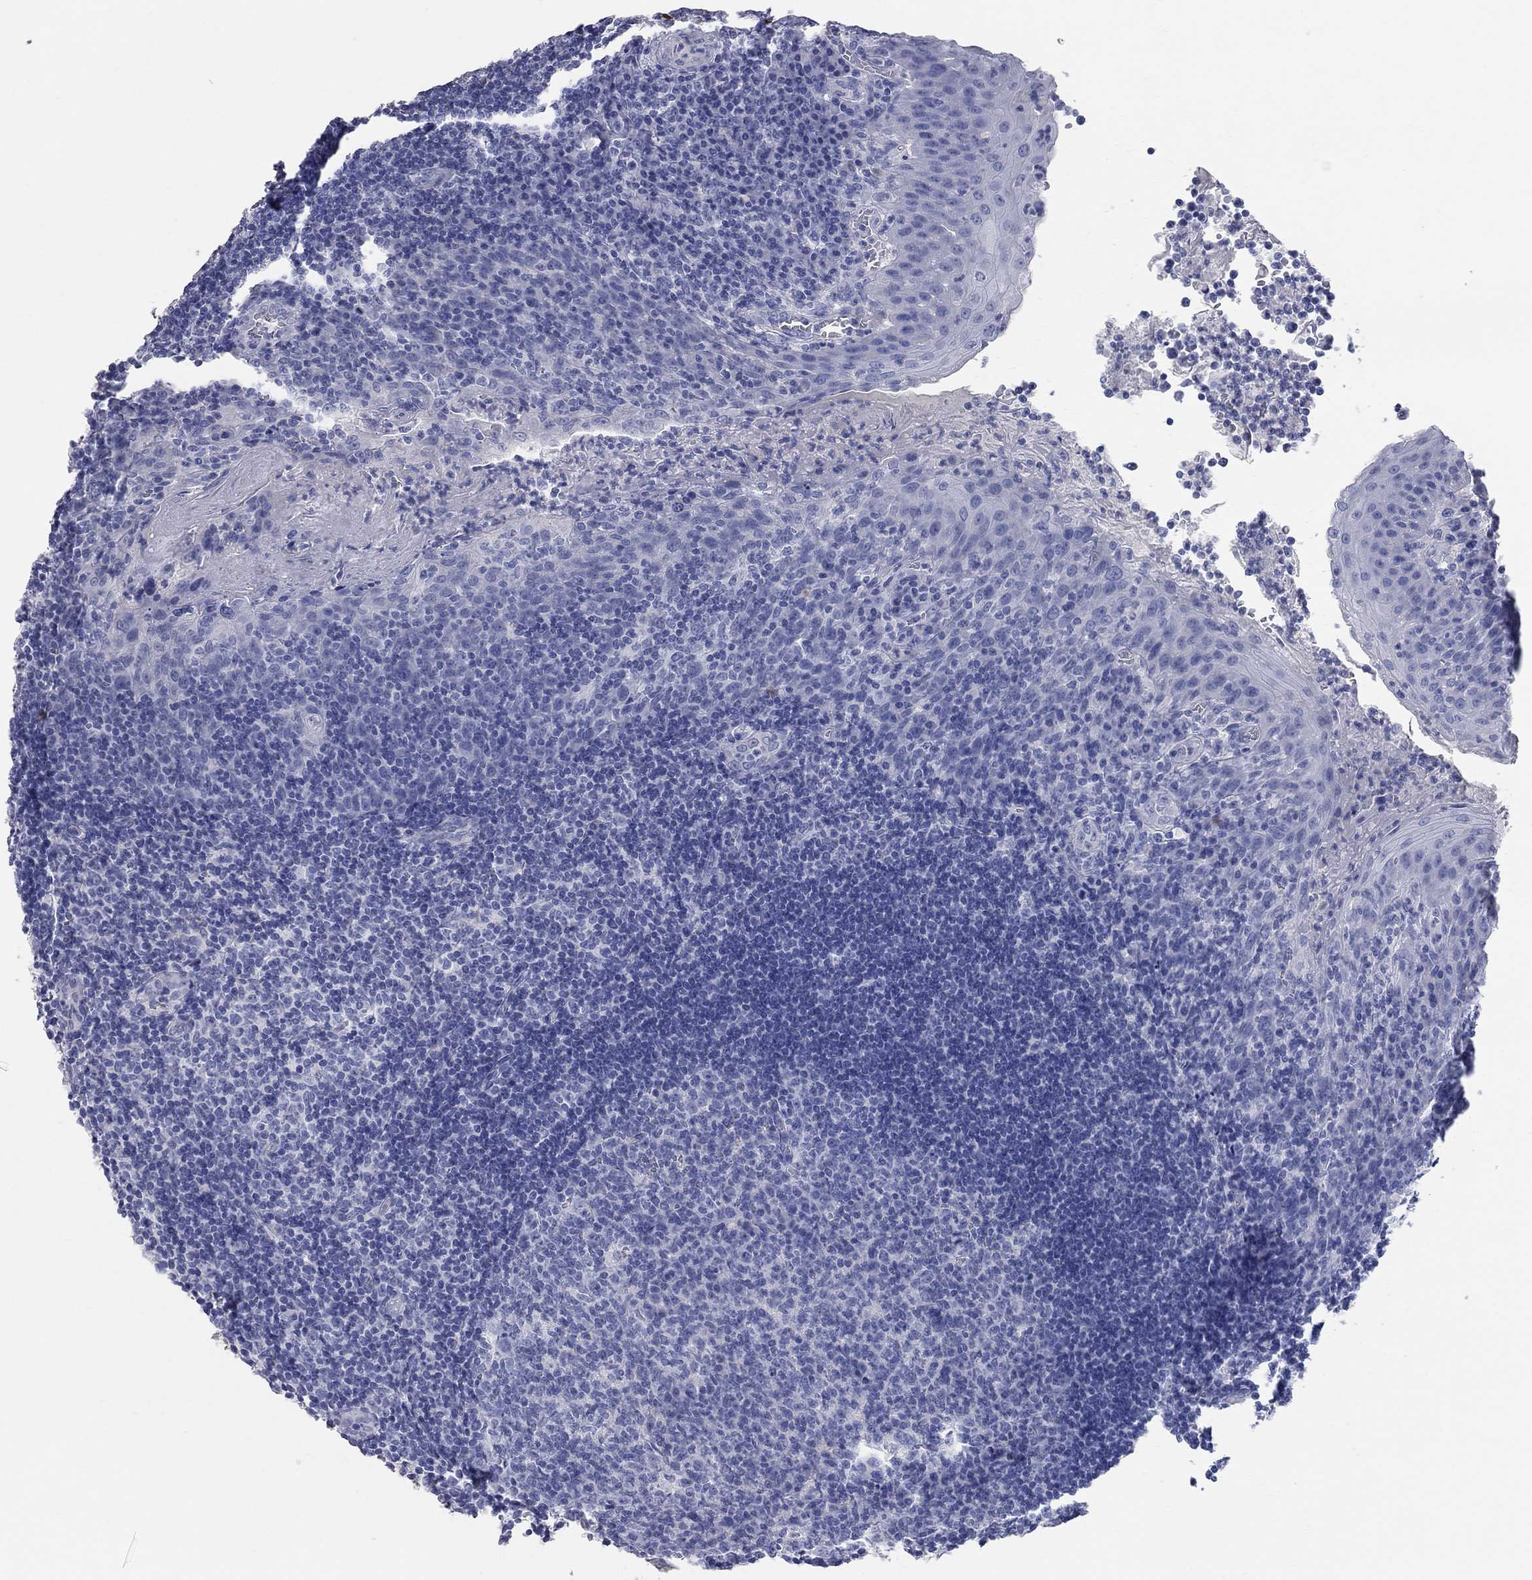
{"staining": {"intensity": "negative", "quantity": "none", "location": "none"}, "tissue": "tonsil", "cell_type": "Germinal center cells", "image_type": "normal", "snomed": [{"axis": "morphology", "description": "Normal tissue, NOS"}, {"axis": "topography", "description": "Tonsil"}], "caption": "A high-resolution histopathology image shows immunohistochemistry staining of benign tonsil, which shows no significant staining in germinal center cells.", "gene": "AOX1", "patient": {"sex": "male", "age": 17}}